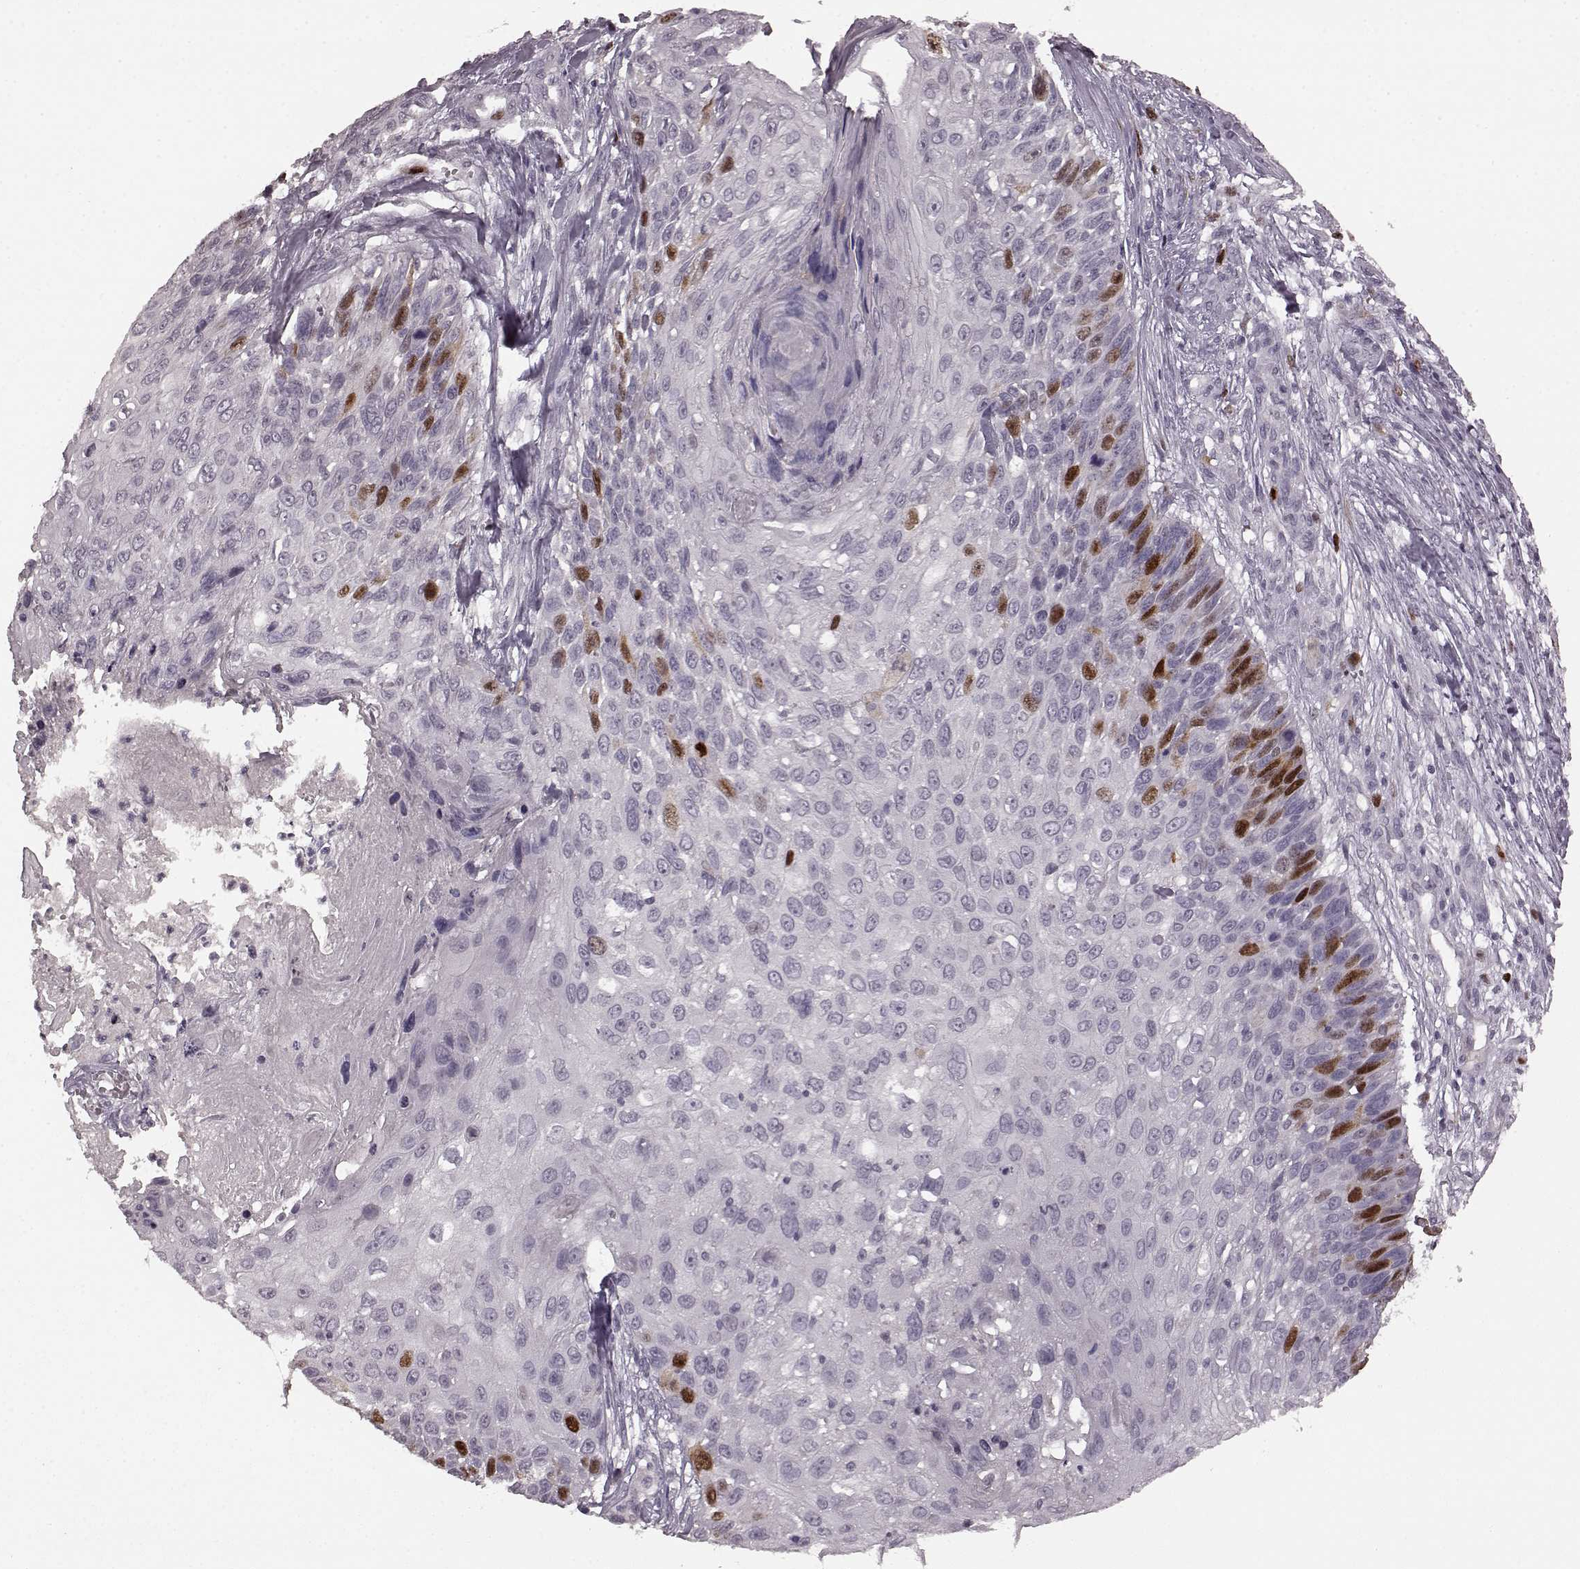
{"staining": {"intensity": "strong", "quantity": "<25%", "location": "nuclear"}, "tissue": "skin cancer", "cell_type": "Tumor cells", "image_type": "cancer", "snomed": [{"axis": "morphology", "description": "Squamous cell carcinoma, NOS"}, {"axis": "topography", "description": "Skin"}], "caption": "An image of human skin cancer (squamous cell carcinoma) stained for a protein demonstrates strong nuclear brown staining in tumor cells.", "gene": "CCNA2", "patient": {"sex": "male", "age": 92}}